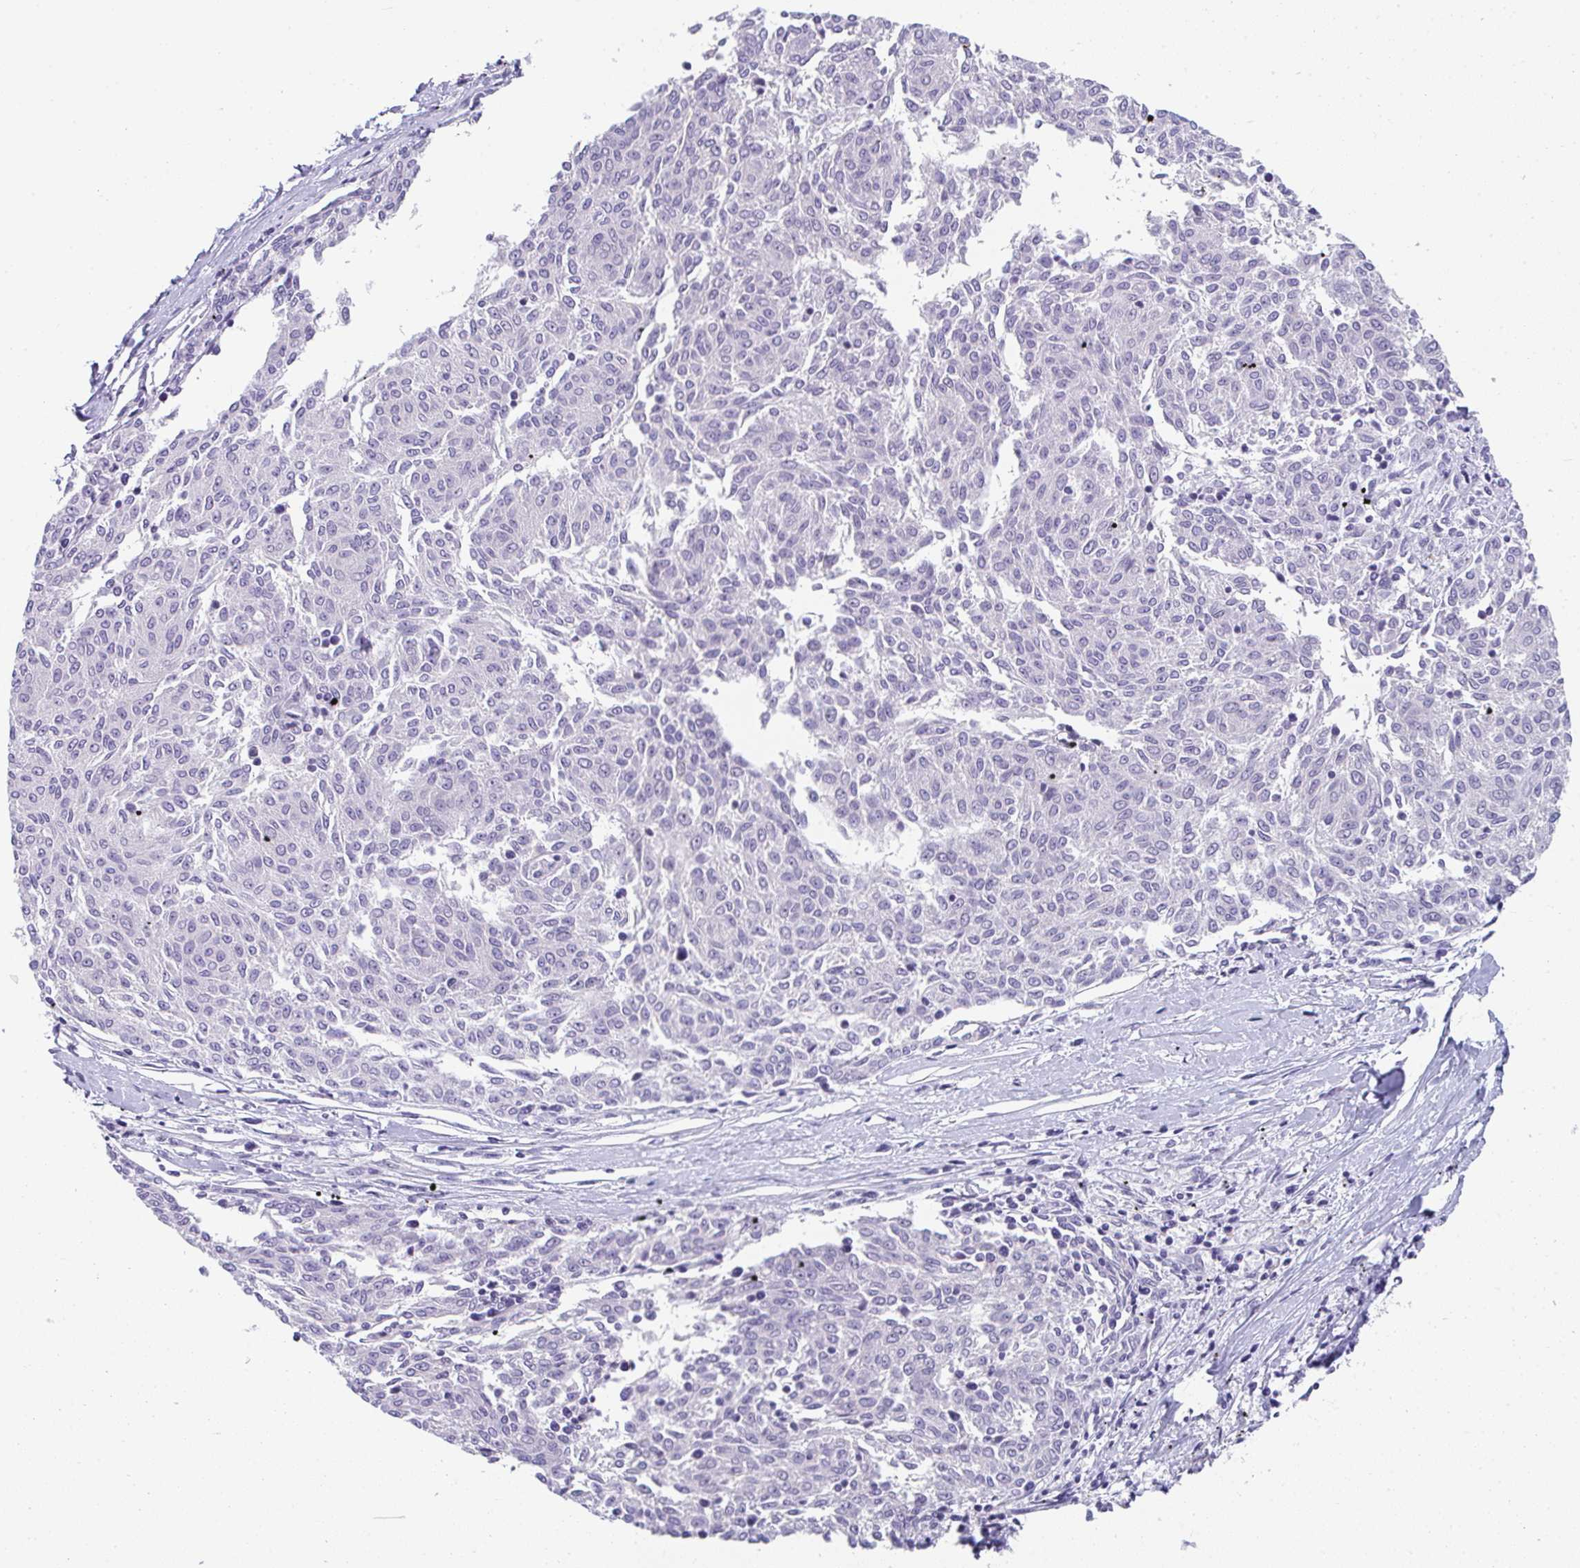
{"staining": {"intensity": "negative", "quantity": "none", "location": "none"}, "tissue": "melanoma", "cell_type": "Tumor cells", "image_type": "cancer", "snomed": [{"axis": "morphology", "description": "Malignant melanoma, NOS"}, {"axis": "topography", "description": "Skin"}], "caption": "Photomicrograph shows no significant protein positivity in tumor cells of malignant melanoma.", "gene": "TTC30B", "patient": {"sex": "female", "age": 72}}